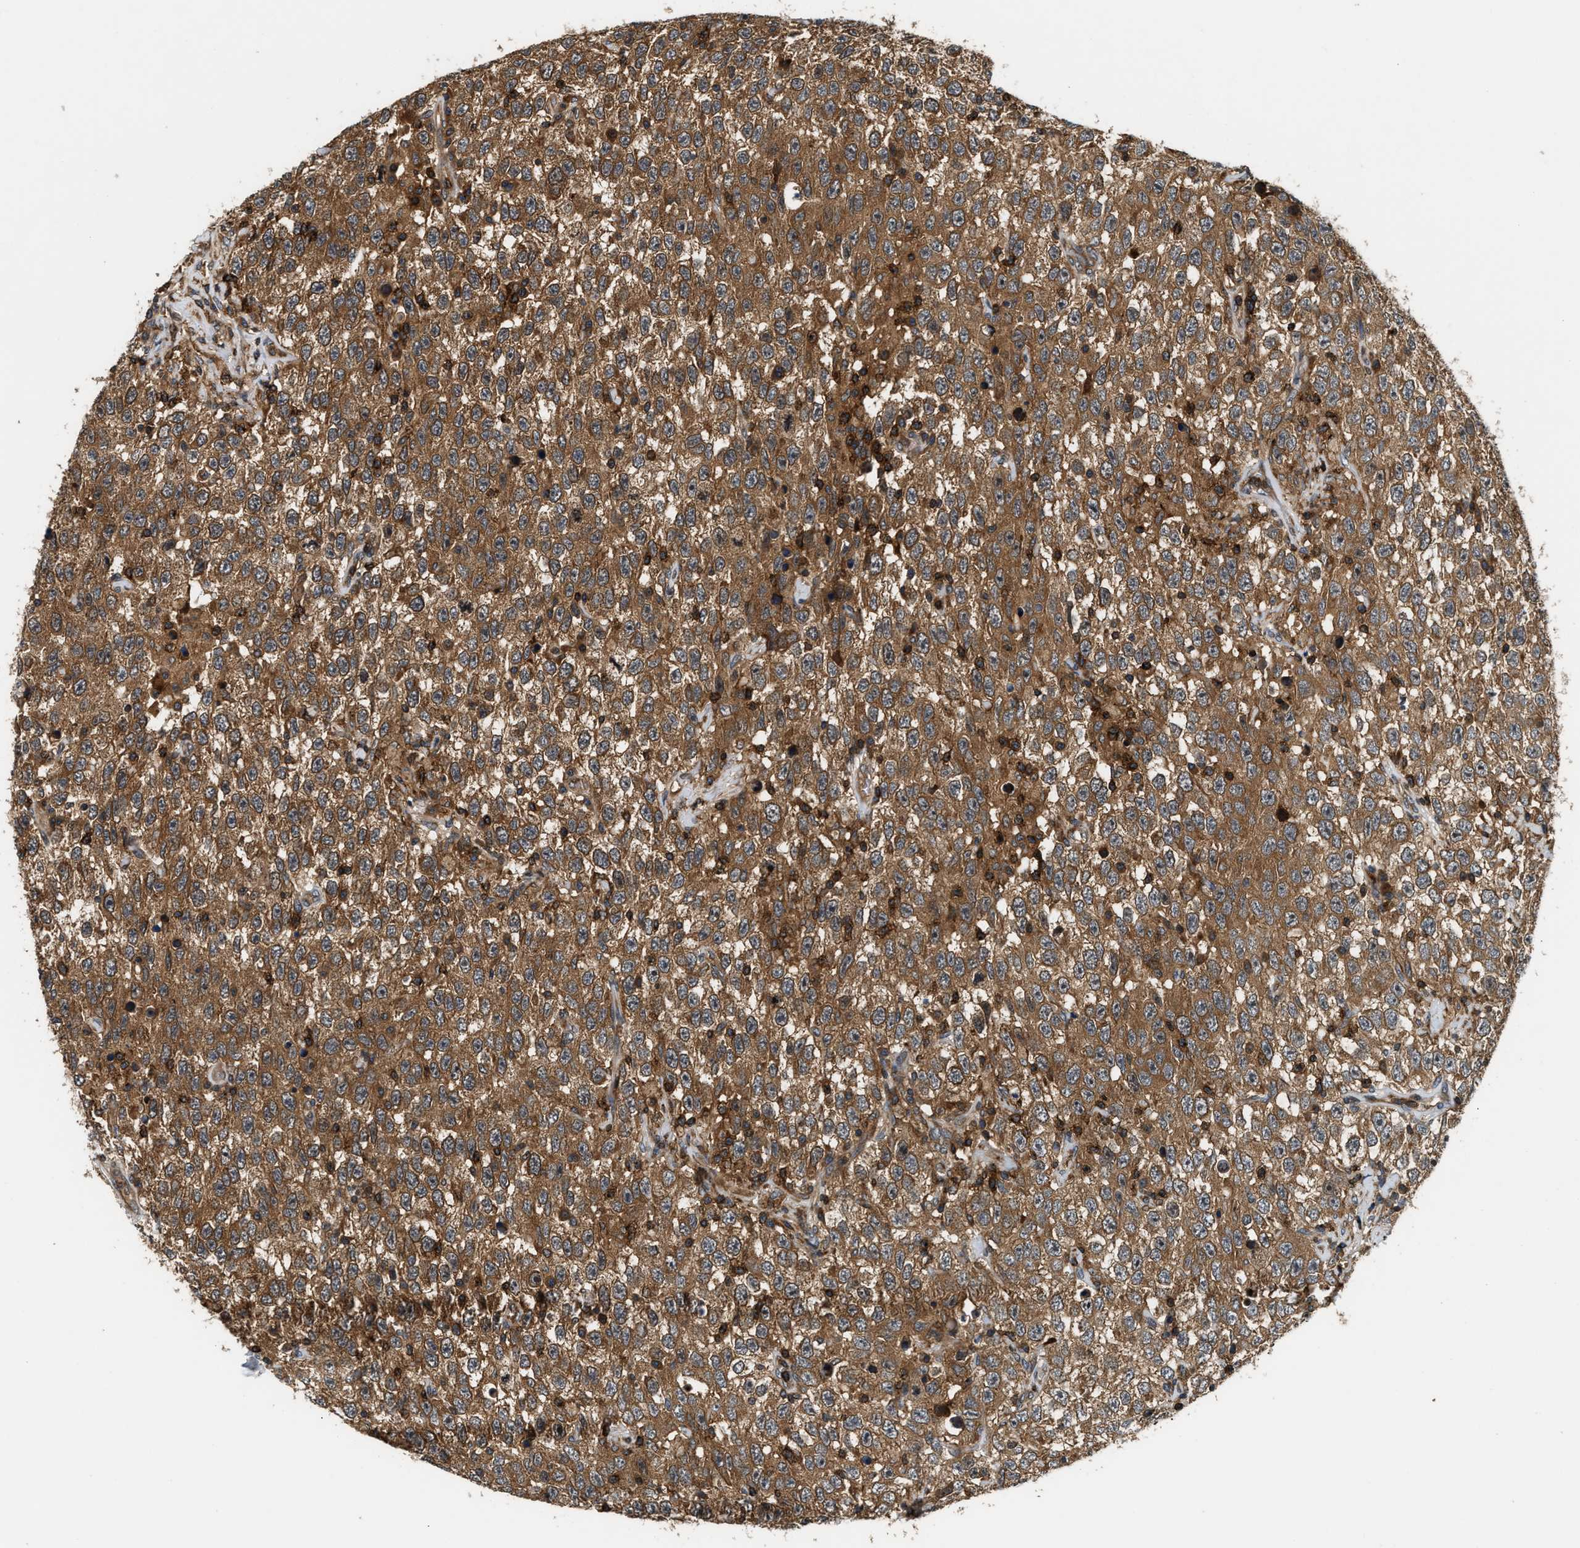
{"staining": {"intensity": "moderate", "quantity": ">75%", "location": "cytoplasmic/membranous,nuclear"}, "tissue": "testis cancer", "cell_type": "Tumor cells", "image_type": "cancer", "snomed": [{"axis": "morphology", "description": "Seminoma, NOS"}, {"axis": "topography", "description": "Testis"}], "caption": "This is a histology image of IHC staining of testis seminoma, which shows moderate staining in the cytoplasmic/membranous and nuclear of tumor cells.", "gene": "SNX5", "patient": {"sex": "male", "age": 41}}